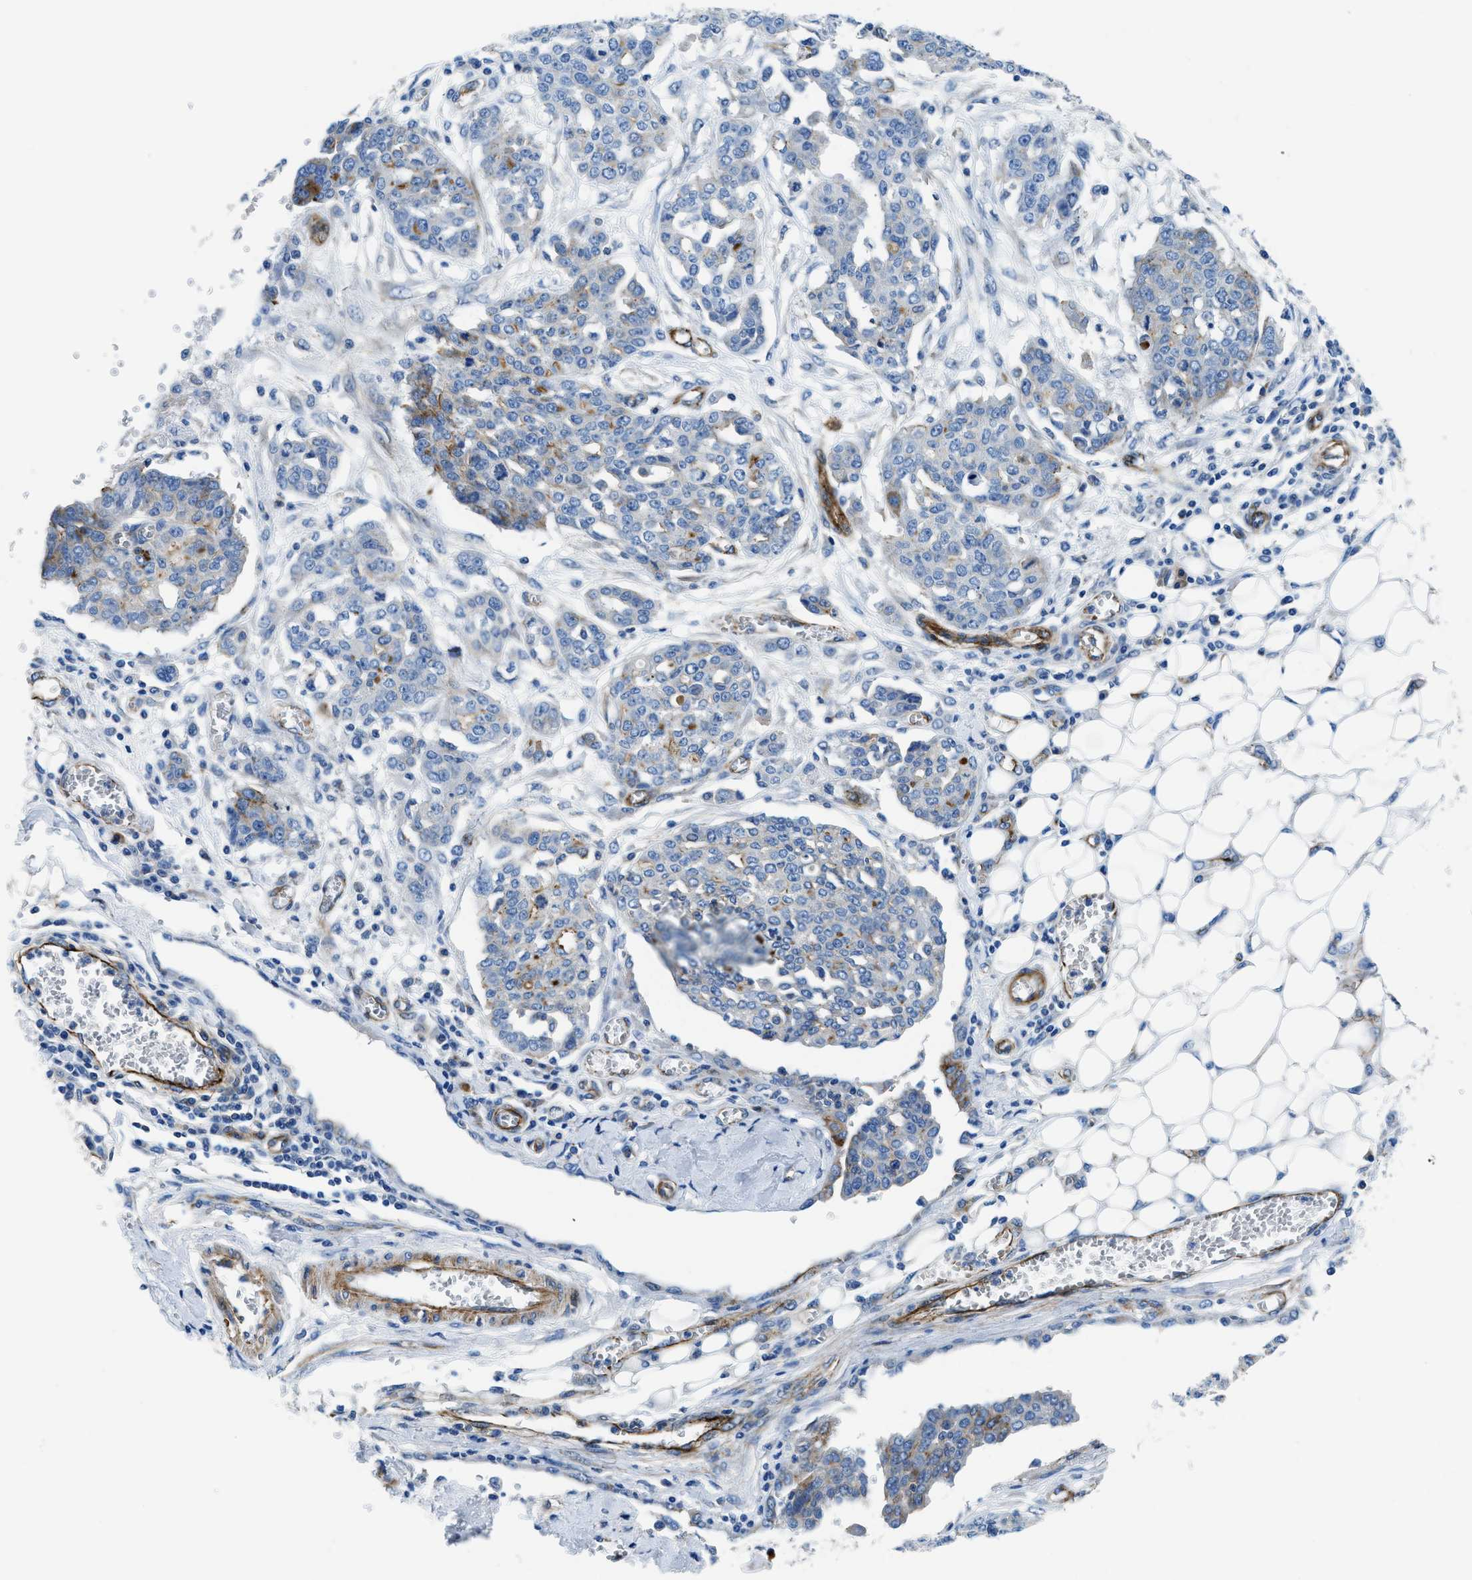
{"staining": {"intensity": "negative", "quantity": "none", "location": "none"}, "tissue": "ovarian cancer", "cell_type": "Tumor cells", "image_type": "cancer", "snomed": [{"axis": "morphology", "description": "Cystadenocarcinoma, serous, NOS"}, {"axis": "topography", "description": "Soft tissue"}, {"axis": "topography", "description": "Ovary"}], "caption": "The micrograph displays no staining of tumor cells in ovarian cancer (serous cystadenocarcinoma). (Brightfield microscopy of DAB (3,3'-diaminobenzidine) IHC at high magnification).", "gene": "CUTA", "patient": {"sex": "female", "age": 57}}